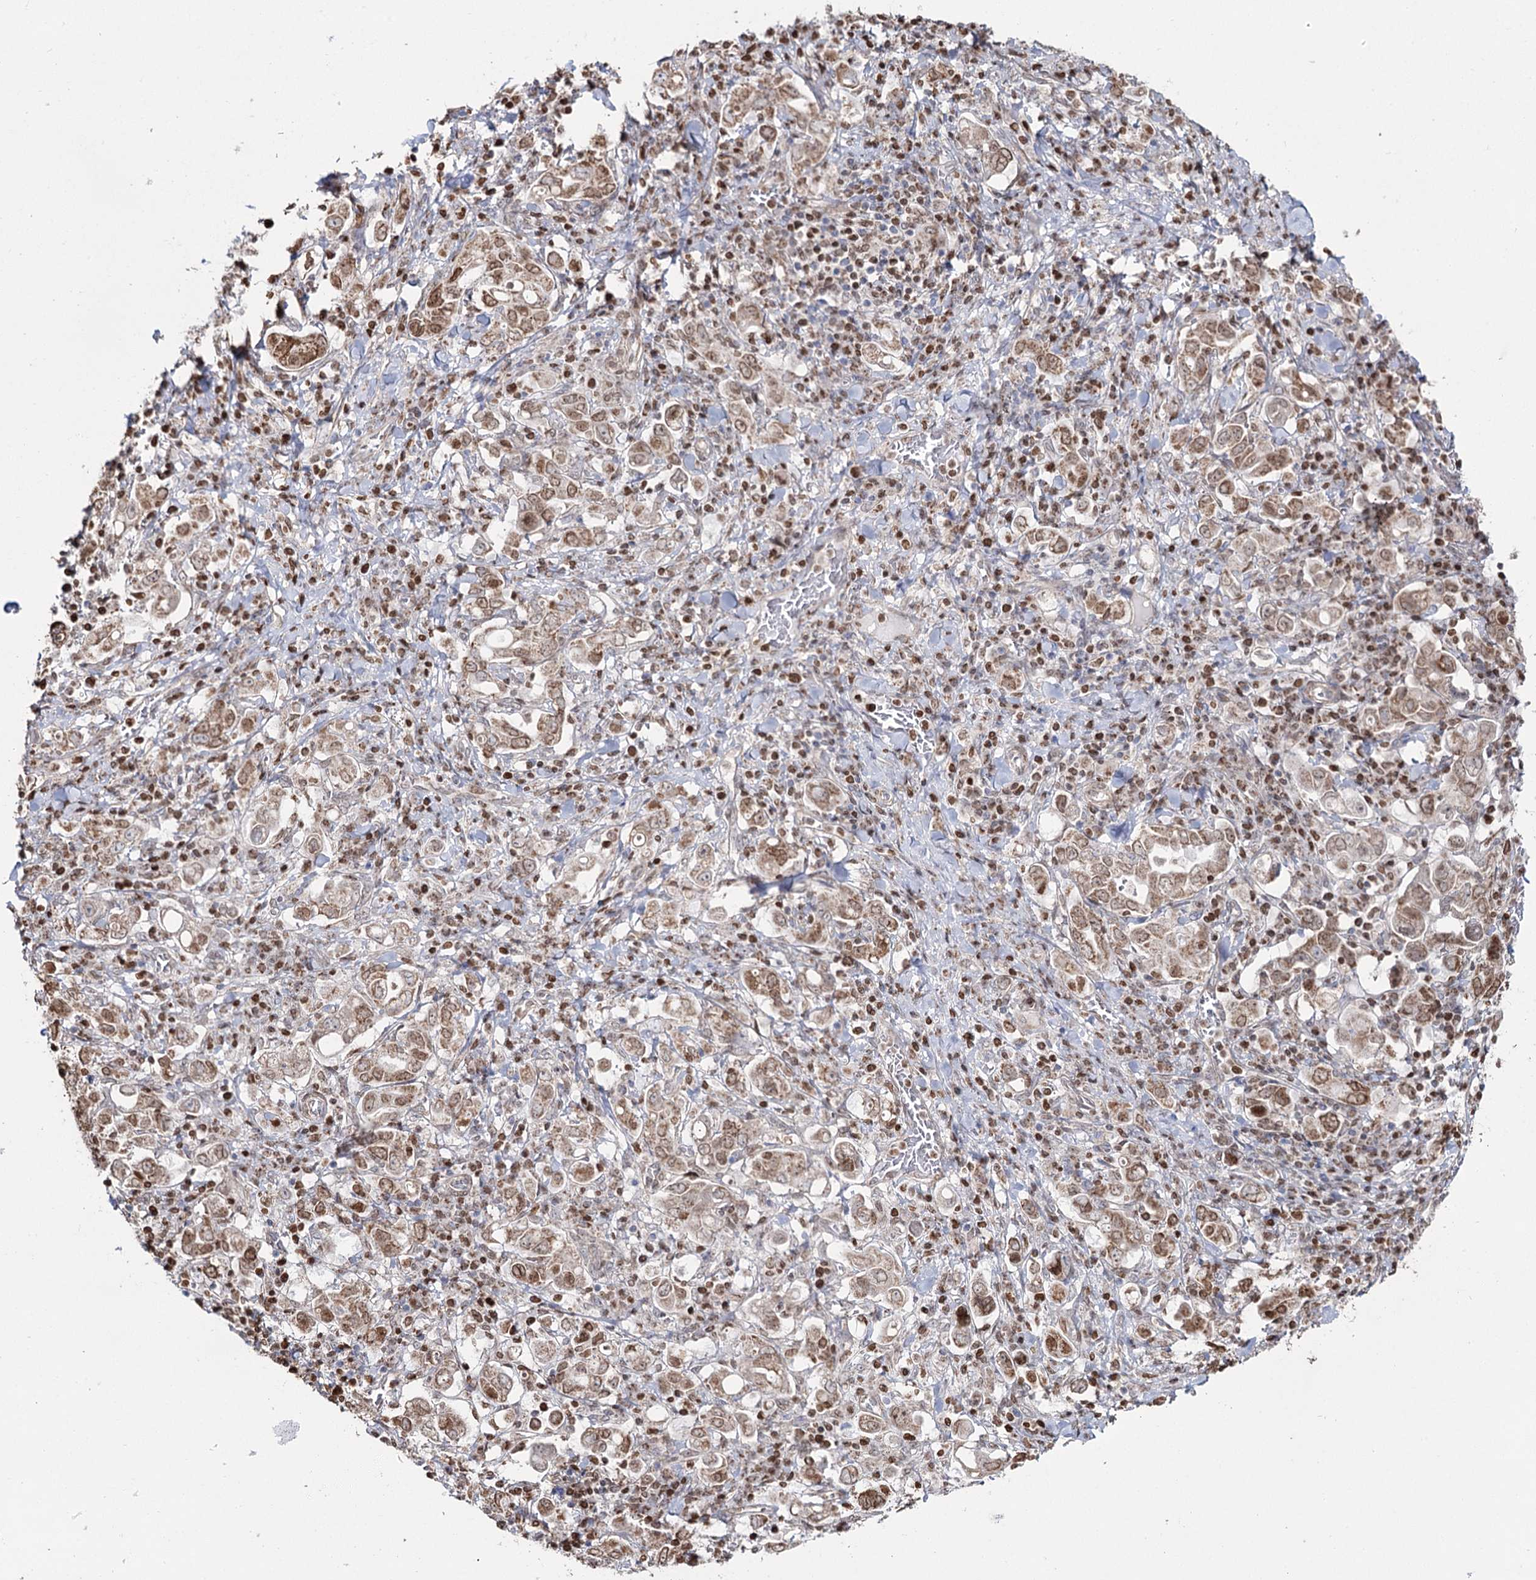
{"staining": {"intensity": "moderate", "quantity": ">75%", "location": "cytoplasmic/membranous,nuclear"}, "tissue": "stomach cancer", "cell_type": "Tumor cells", "image_type": "cancer", "snomed": [{"axis": "morphology", "description": "Adenocarcinoma, NOS"}, {"axis": "topography", "description": "Stomach, upper"}], "caption": "Immunohistochemistry image of stomach adenocarcinoma stained for a protein (brown), which demonstrates medium levels of moderate cytoplasmic/membranous and nuclear expression in approximately >75% of tumor cells.", "gene": "PDHX", "patient": {"sex": "male", "age": 62}}